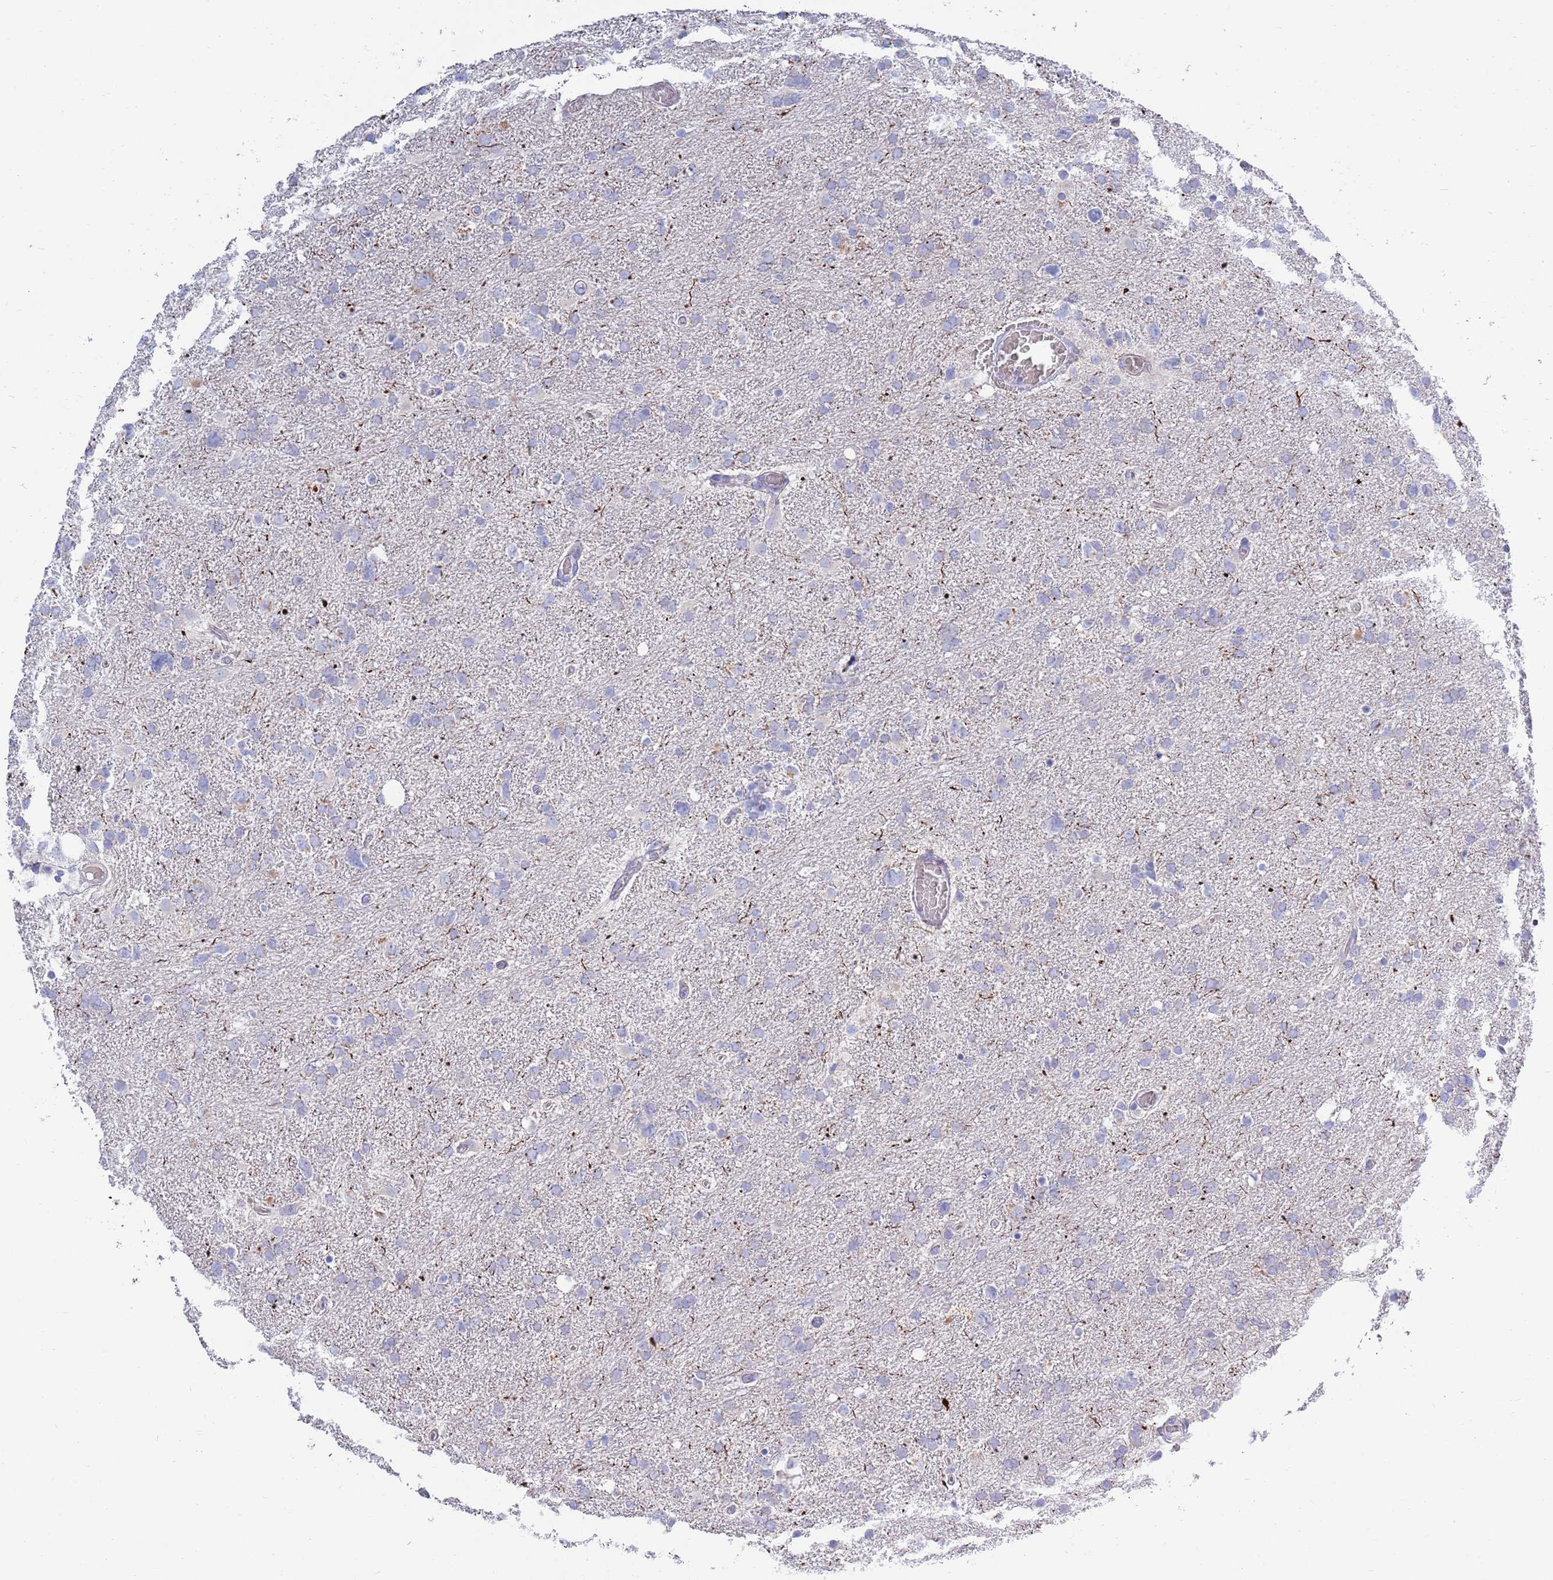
{"staining": {"intensity": "negative", "quantity": "none", "location": "none"}, "tissue": "glioma", "cell_type": "Tumor cells", "image_type": "cancer", "snomed": [{"axis": "morphology", "description": "Glioma, malignant, High grade"}, {"axis": "topography", "description": "Brain"}], "caption": "Human glioma stained for a protein using immunohistochemistry displays no staining in tumor cells.", "gene": "EMC8", "patient": {"sex": "male", "age": 61}}